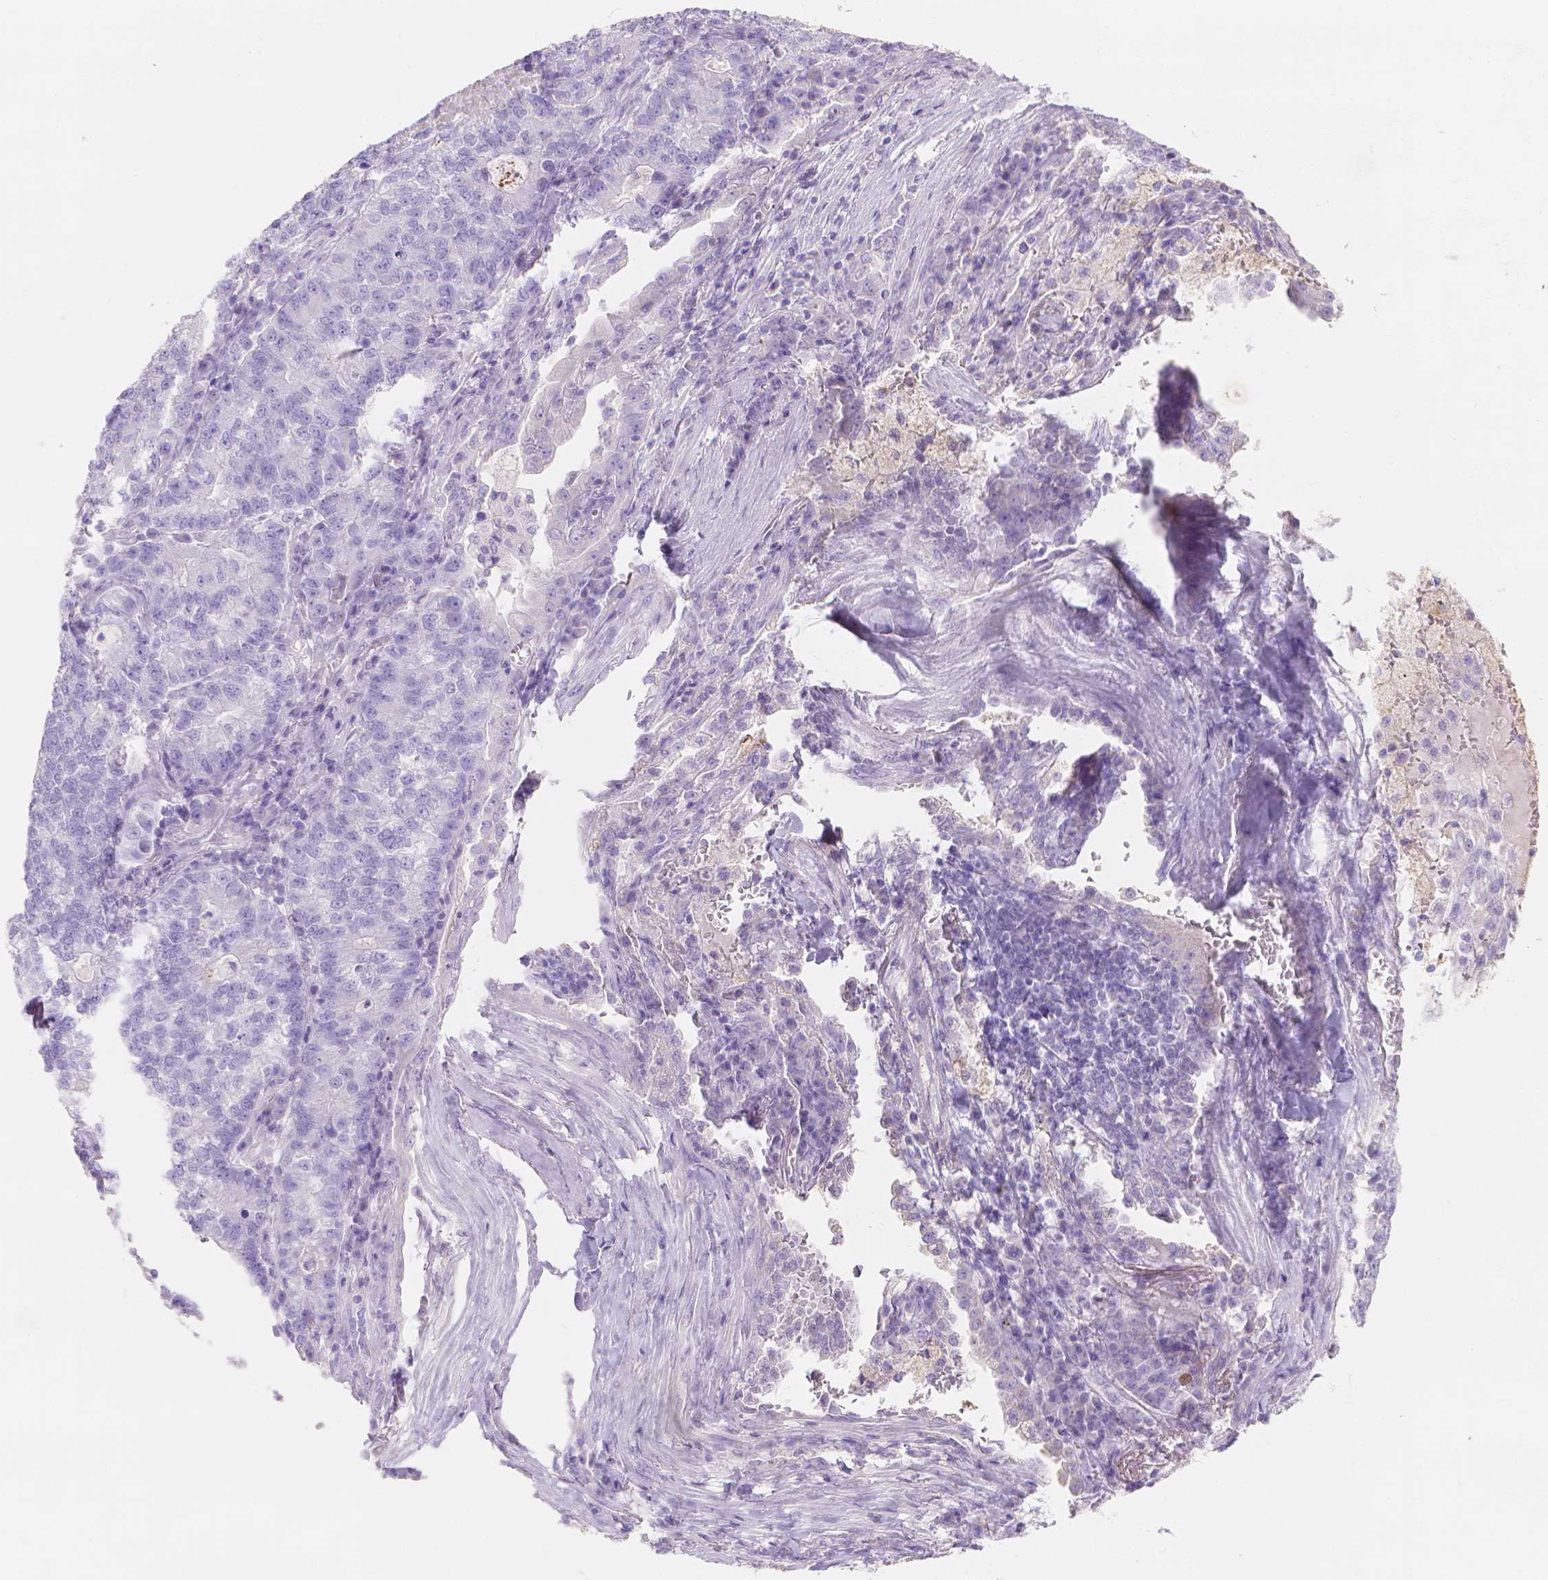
{"staining": {"intensity": "negative", "quantity": "none", "location": "none"}, "tissue": "lung cancer", "cell_type": "Tumor cells", "image_type": "cancer", "snomed": [{"axis": "morphology", "description": "Adenocarcinoma, NOS"}, {"axis": "topography", "description": "Lung"}], "caption": "Tumor cells show no significant protein expression in adenocarcinoma (lung). (DAB (3,3'-diaminobenzidine) immunohistochemistry (IHC), high magnification).", "gene": "MMP11", "patient": {"sex": "male", "age": 57}}